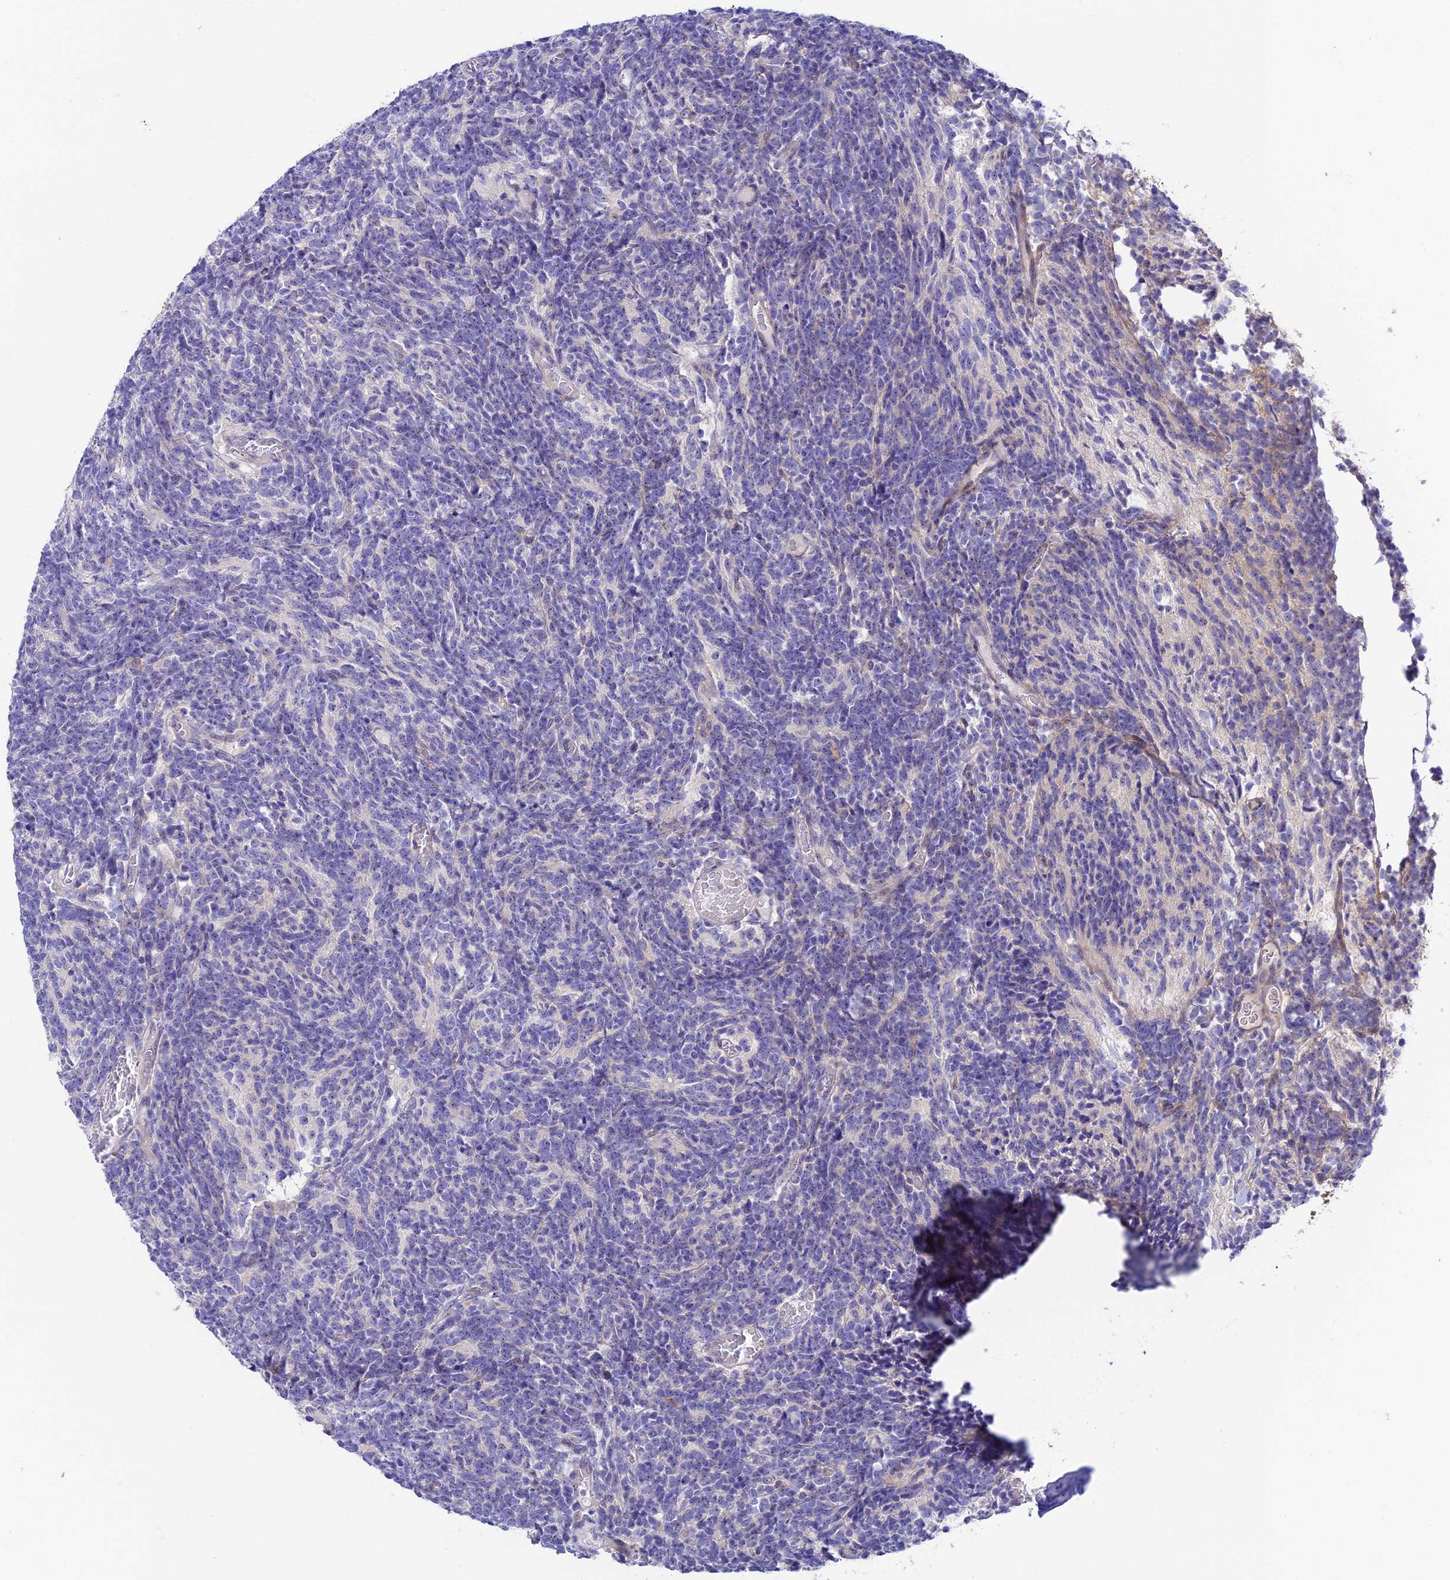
{"staining": {"intensity": "negative", "quantity": "none", "location": "none"}, "tissue": "glioma", "cell_type": "Tumor cells", "image_type": "cancer", "snomed": [{"axis": "morphology", "description": "Glioma, malignant, Low grade"}, {"axis": "topography", "description": "Brain"}], "caption": "Tumor cells are negative for protein expression in human malignant low-grade glioma. (DAB (3,3'-diaminobenzidine) immunohistochemistry (IHC) with hematoxylin counter stain).", "gene": "DUSP29", "patient": {"sex": "female", "age": 1}}